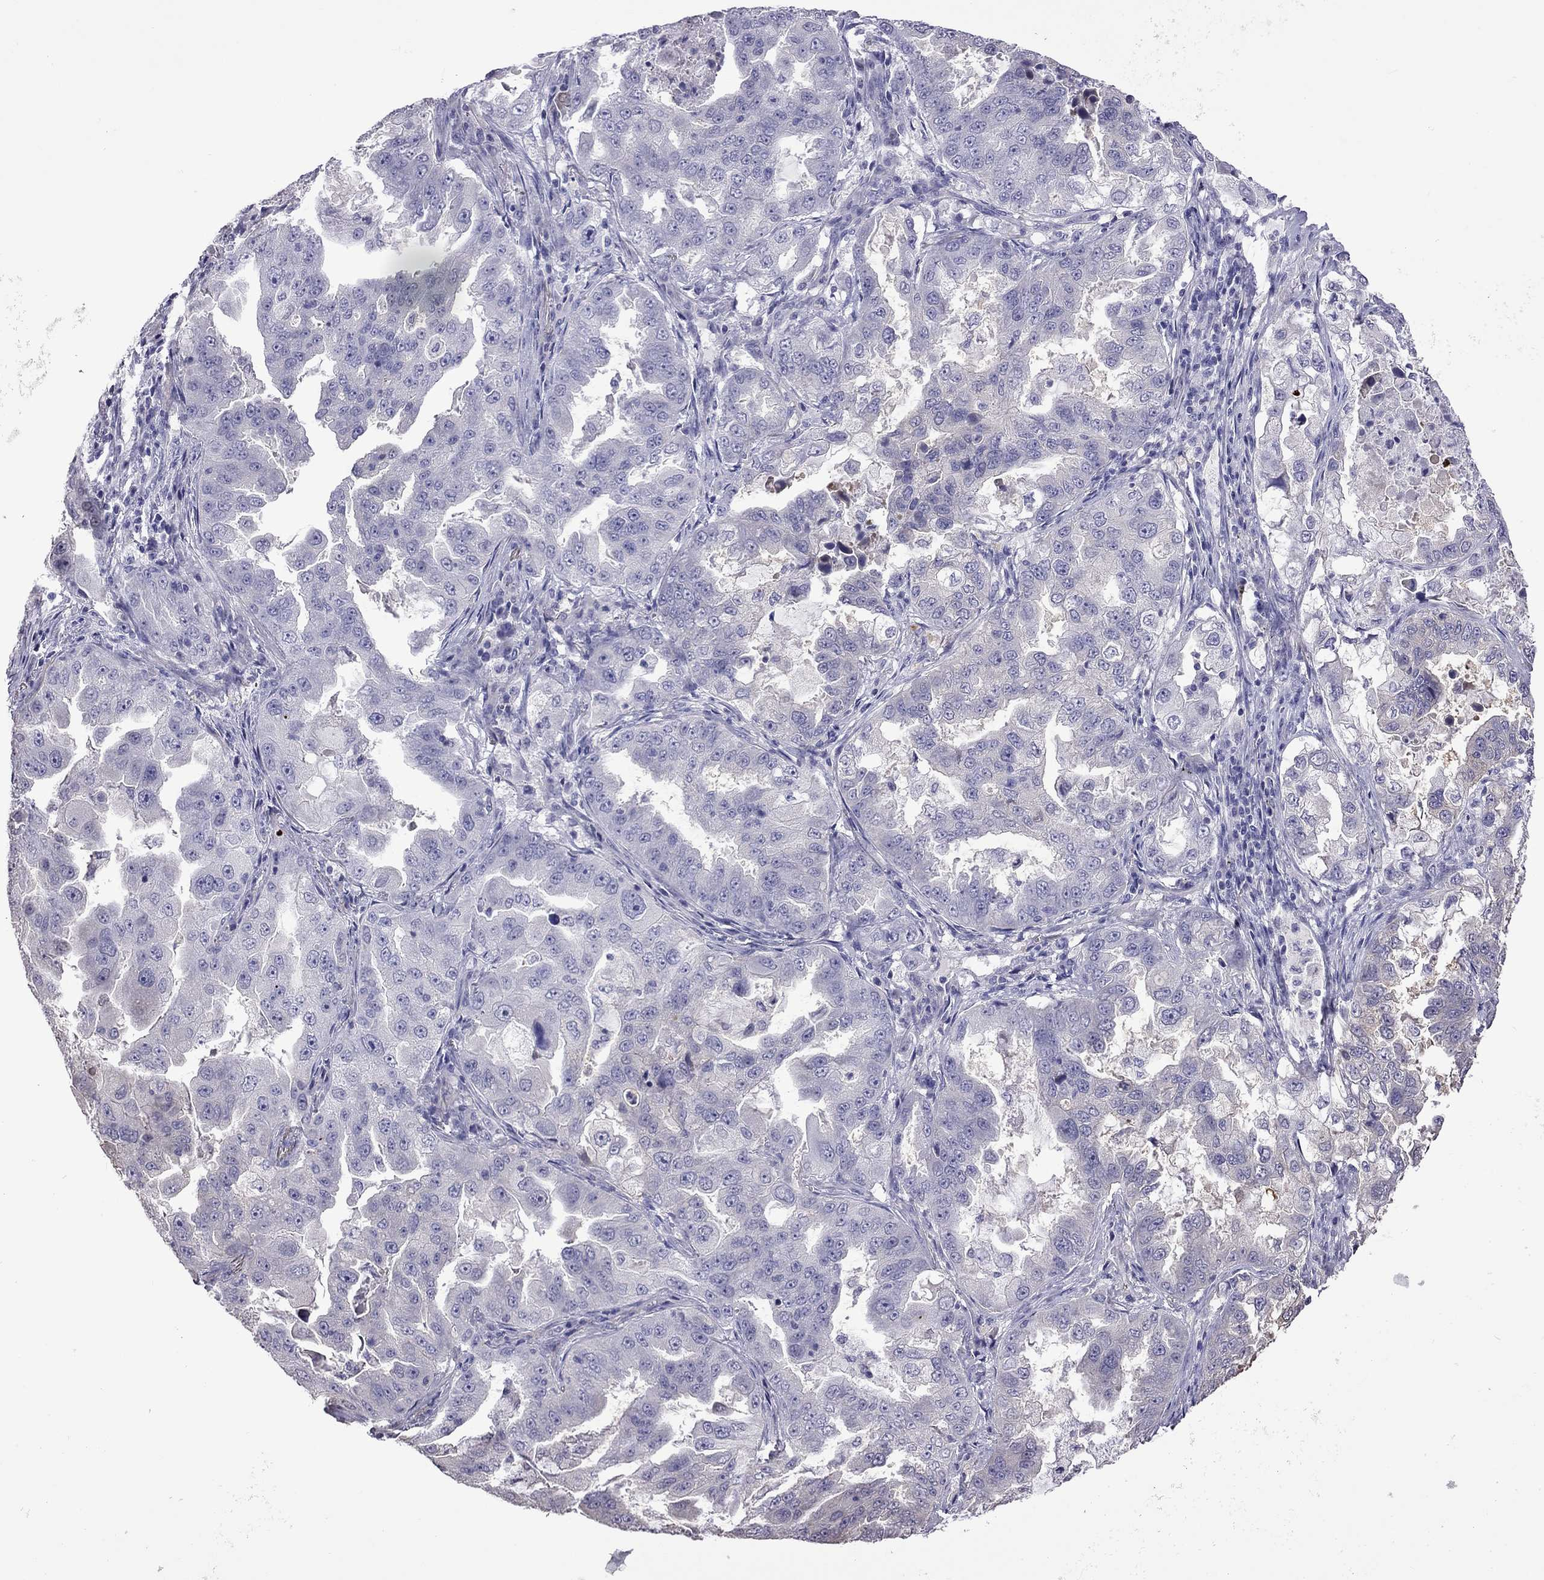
{"staining": {"intensity": "negative", "quantity": "none", "location": "none"}, "tissue": "lung cancer", "cell_type": "Tumor cells", "image_type": "cancer", "snomed": [{"axis": "morphology", "description": "Adenocarcinoma, NOS"}, {"axis": "topography", "description": "Lung"}], "caption": "This histopathology image is of lung cancer (adenocarcinoma) stained with immunohistochemistry to label a protein in brown with the nuclei are counter-stained blue. There is no staining in tumor cells. (DAB (3,3'-diaminobenzidine) IHC with hematoxylin counter stain).", "gene": "FEZ1", "patient": {"sex": "female", "age": 61}}